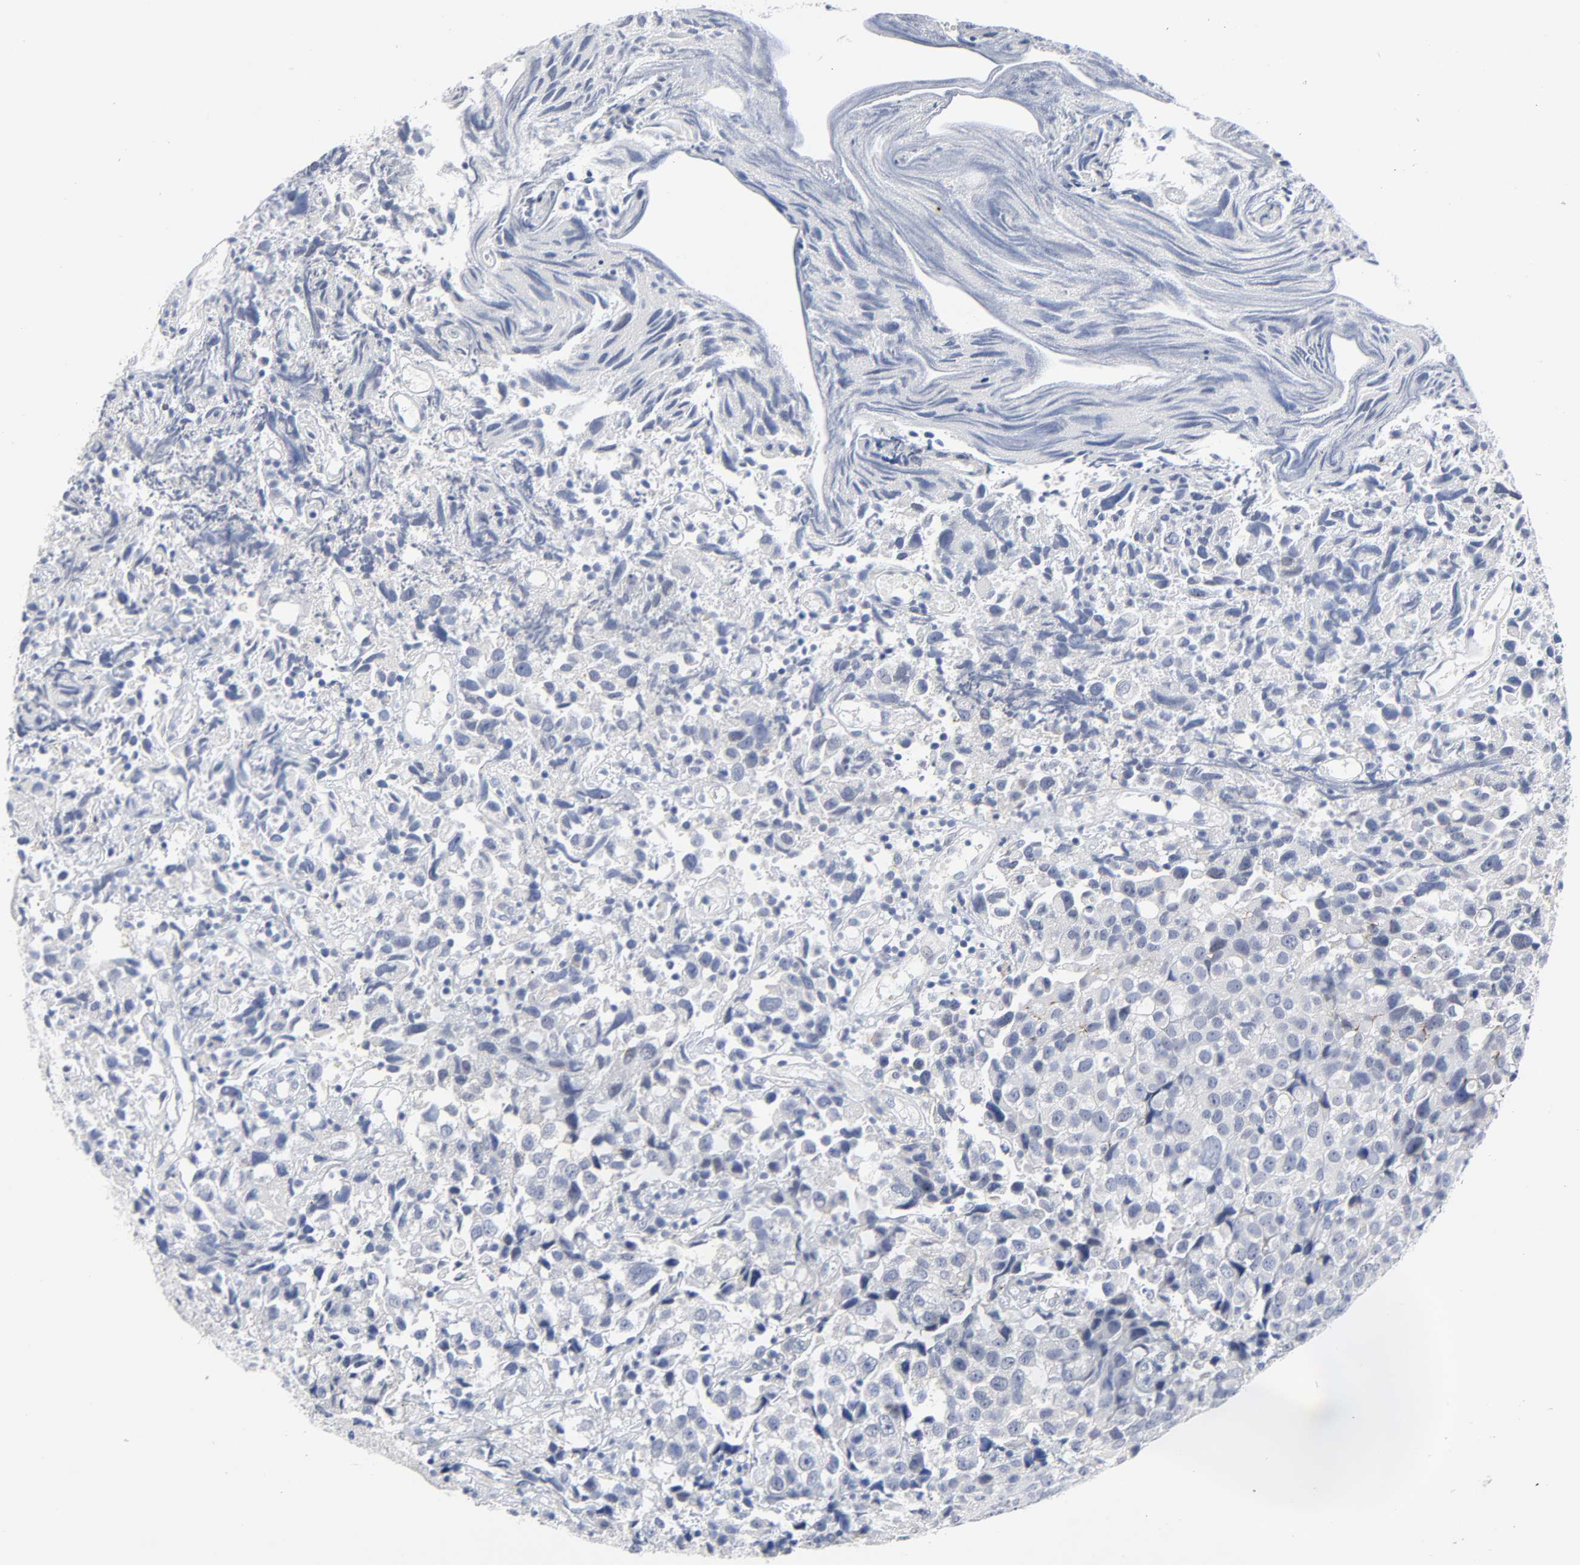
{"staining": {"intensity": "negative", "quantity": "none", "location": "none"}, "tissue": "urothelial cancer", "cell_type": "Tumor cells", "image_type": "cancer", "snomed": [{"axis": "morphology", "description": "Urothelial carcinoma, High grade"}, {"axis": "topography", "description": "Urinary bladder"}], "caption": "An immunohistochemistry histopathology image of high-grade urothelial carcinoma is shown. There is no staining in tumor cells of high-grade urothelial carcinoma. Brightfield microscopy of IHC stained with DAB (3,3'-diaminobenzidine) (brown) and hematoxylin (blue), captured at high magnification.", "gene": "SALL2", "patient": {"sex": "female", "age": 75}}